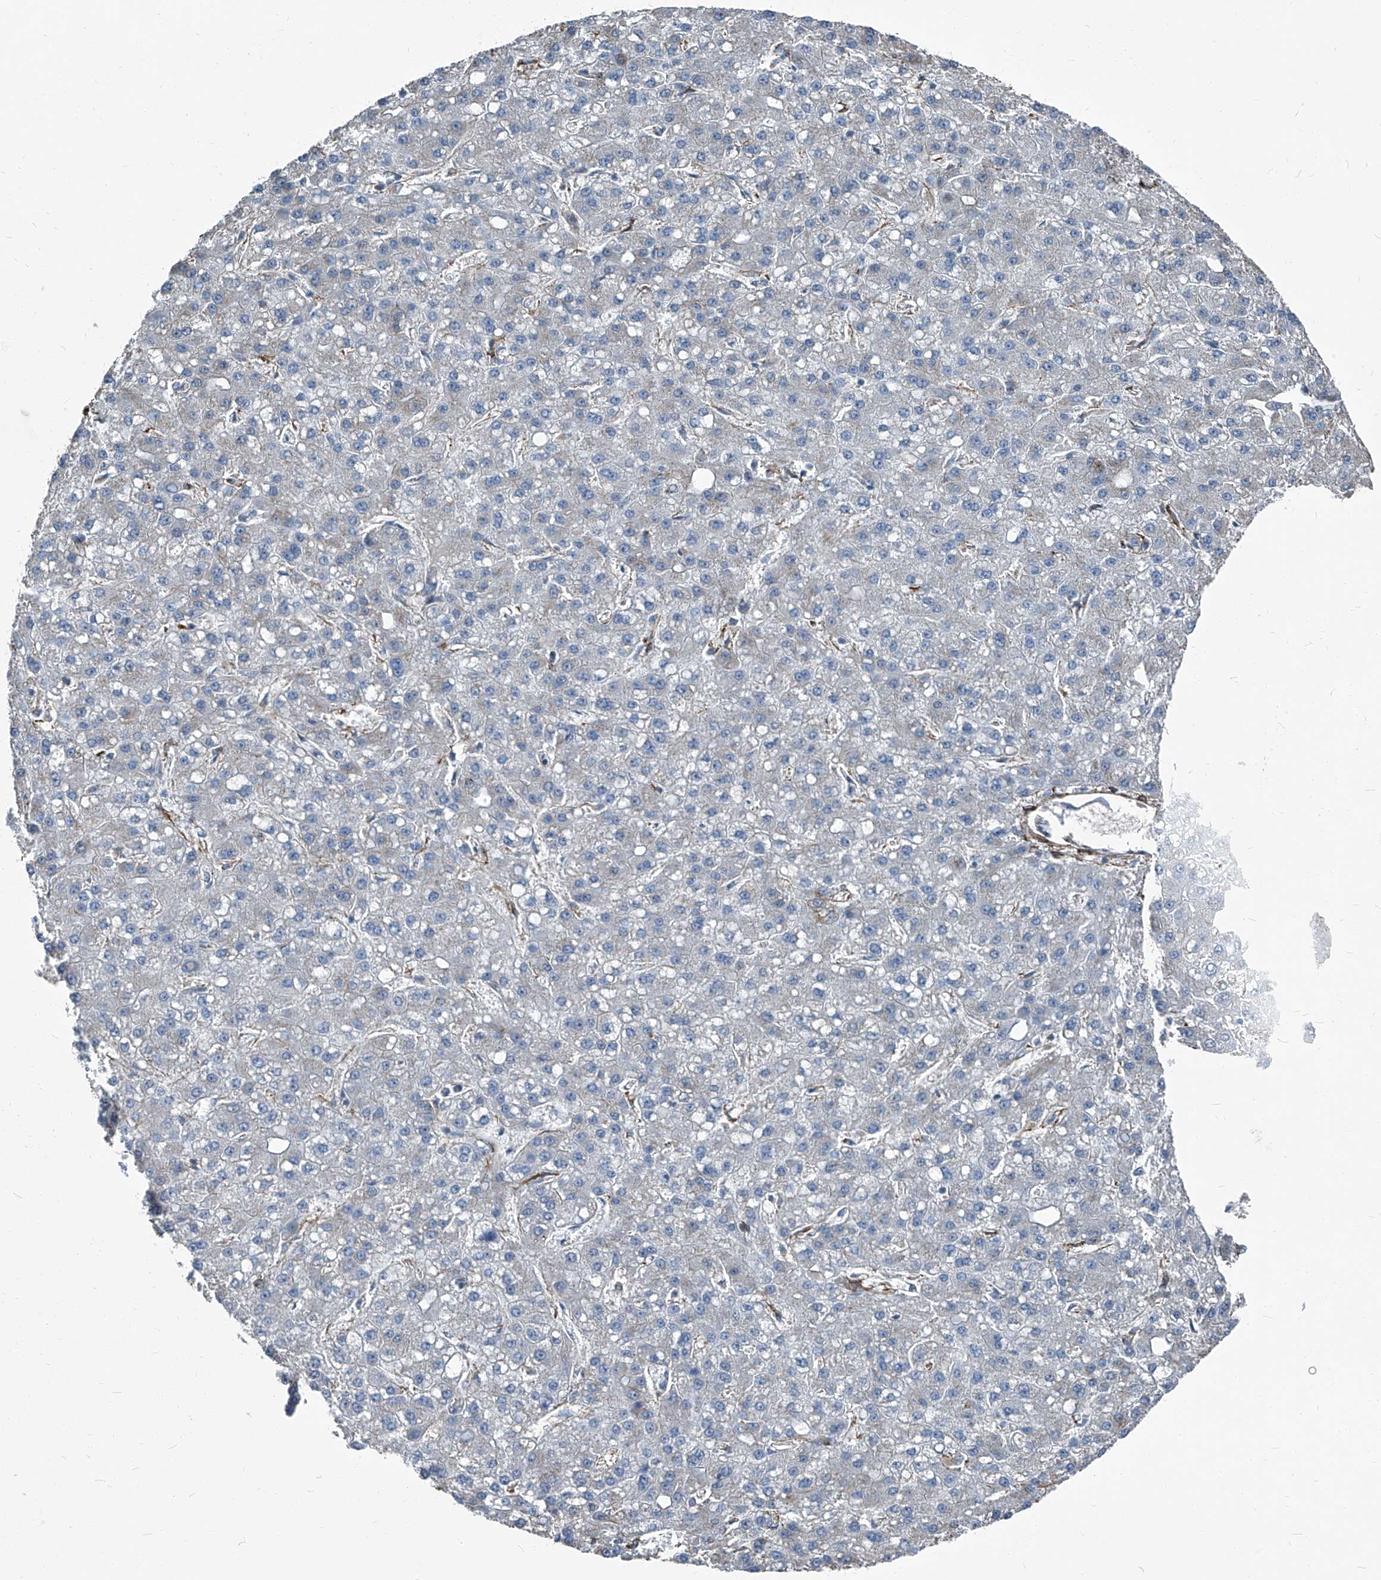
{"staining": {"intensity": "negative", "quantity": "none", "location": "none"}, "tissue": "liver cancer", "cell_type": "Tumor cells", "image_type": "cancer", "snomed": [{"axis": "morphology", "description": "Carcinoma, Hepatocellular, NOS"}, {"axis": "topography", "description": "Liver"}], "caption": "Immunohistochemical staining of liver cancer (hepatocellular carcinoma) demonstrates no significant positivity in tumor cells.", "gene": "SEPTIN7", "patient": {"sex": "male", "age": 67}}